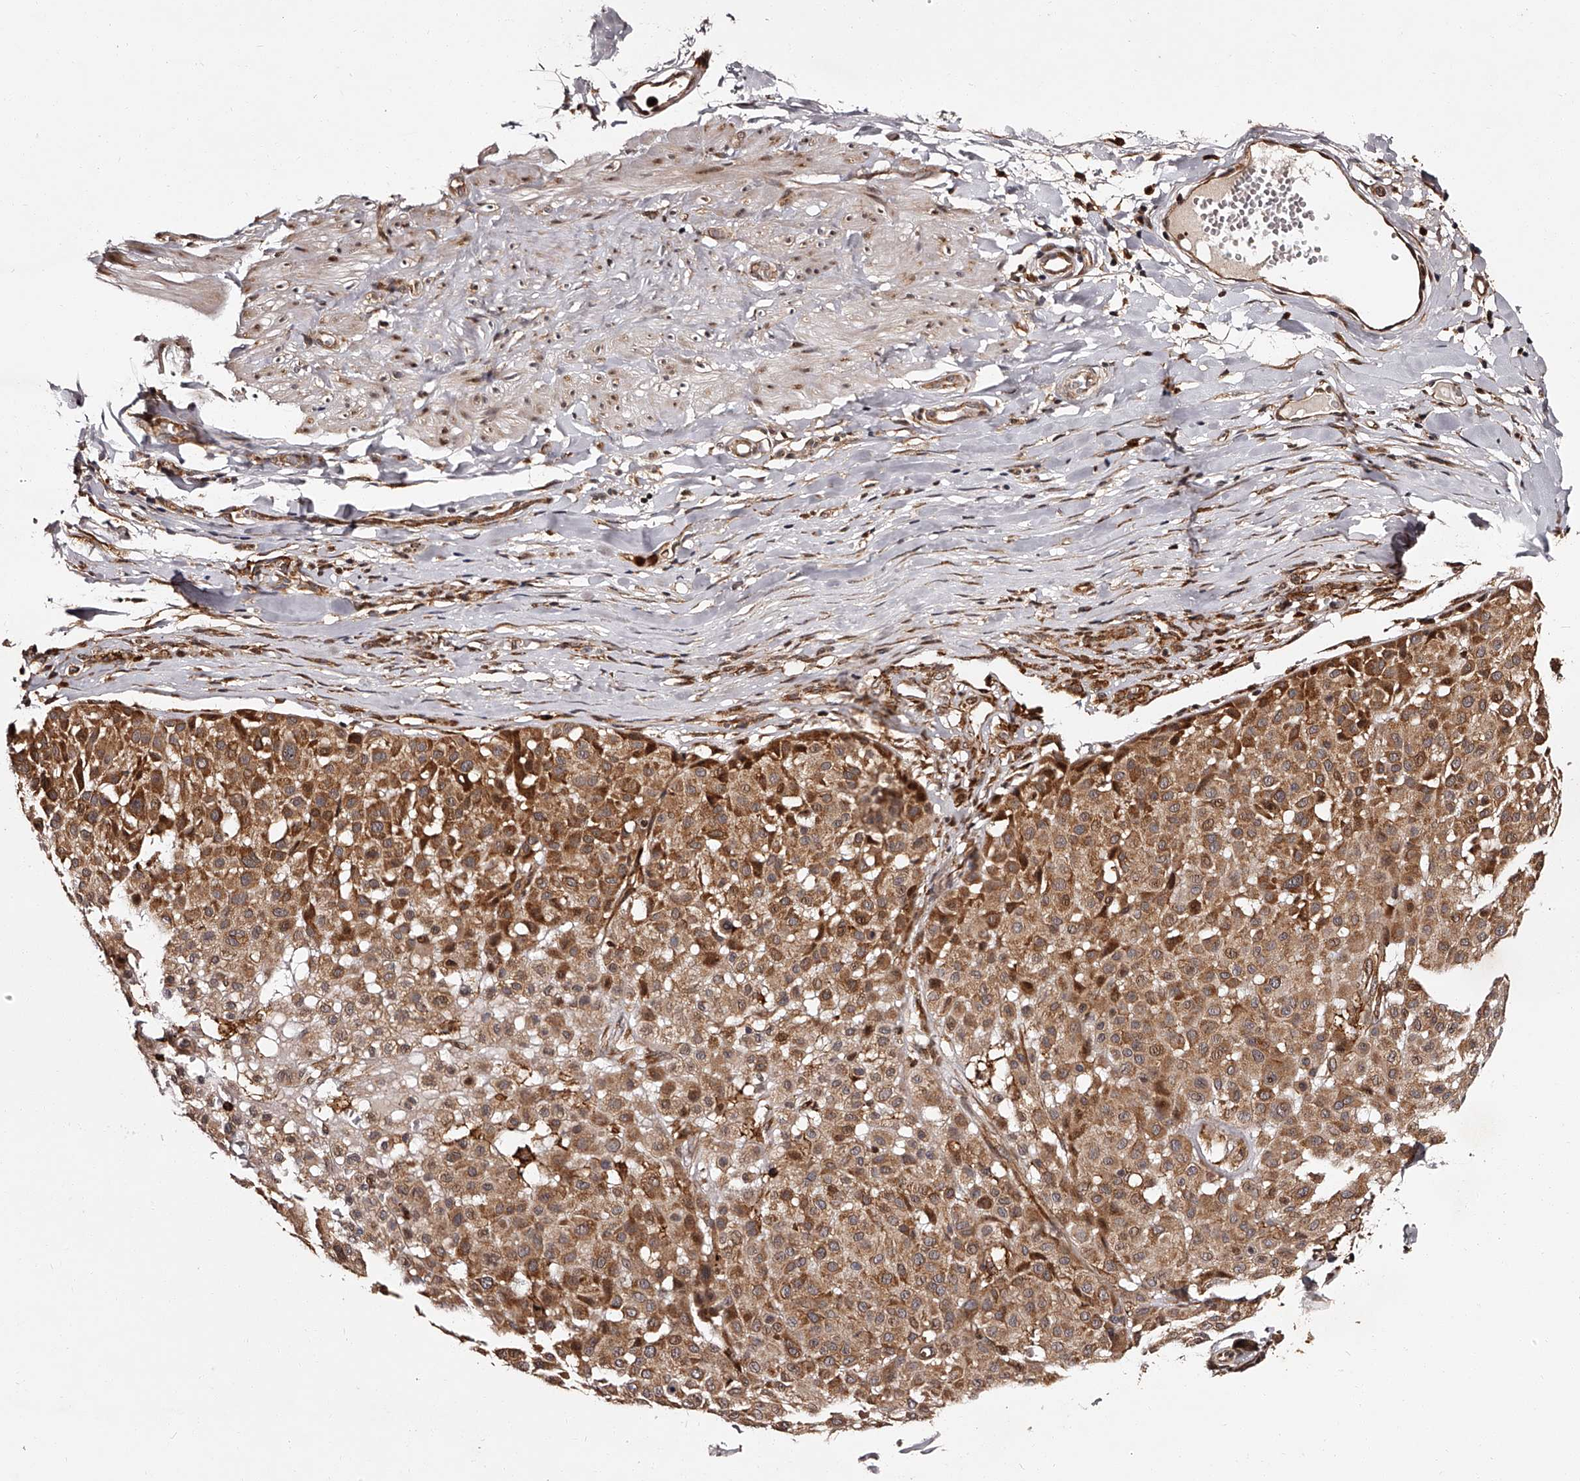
{"staining": {"intensity": "moderate", "quantity": ">75%", "location": "cytoplasmic/membranous"}, "tissue": "melanoma", "cell_type": "Tumor cells", "image_type": "cancer", "snomed": [{"axis": "morphology", "description": "Malignant melanoma, Metastatic site"}, {"axis": "topography", "description": "Soft tissue"}], "caption": "Moderate cytoplasmic/membranous positivity is appreciated in approximately >75% of tumor cells in malignant melanoma (metastatic site). (Stains: DAB in brown, nuclei in blue, Microscopy: brightfield microscopy at high magnification).", "gene": "RSC1A1", "patient": {"sex": "male", "age": 41}}